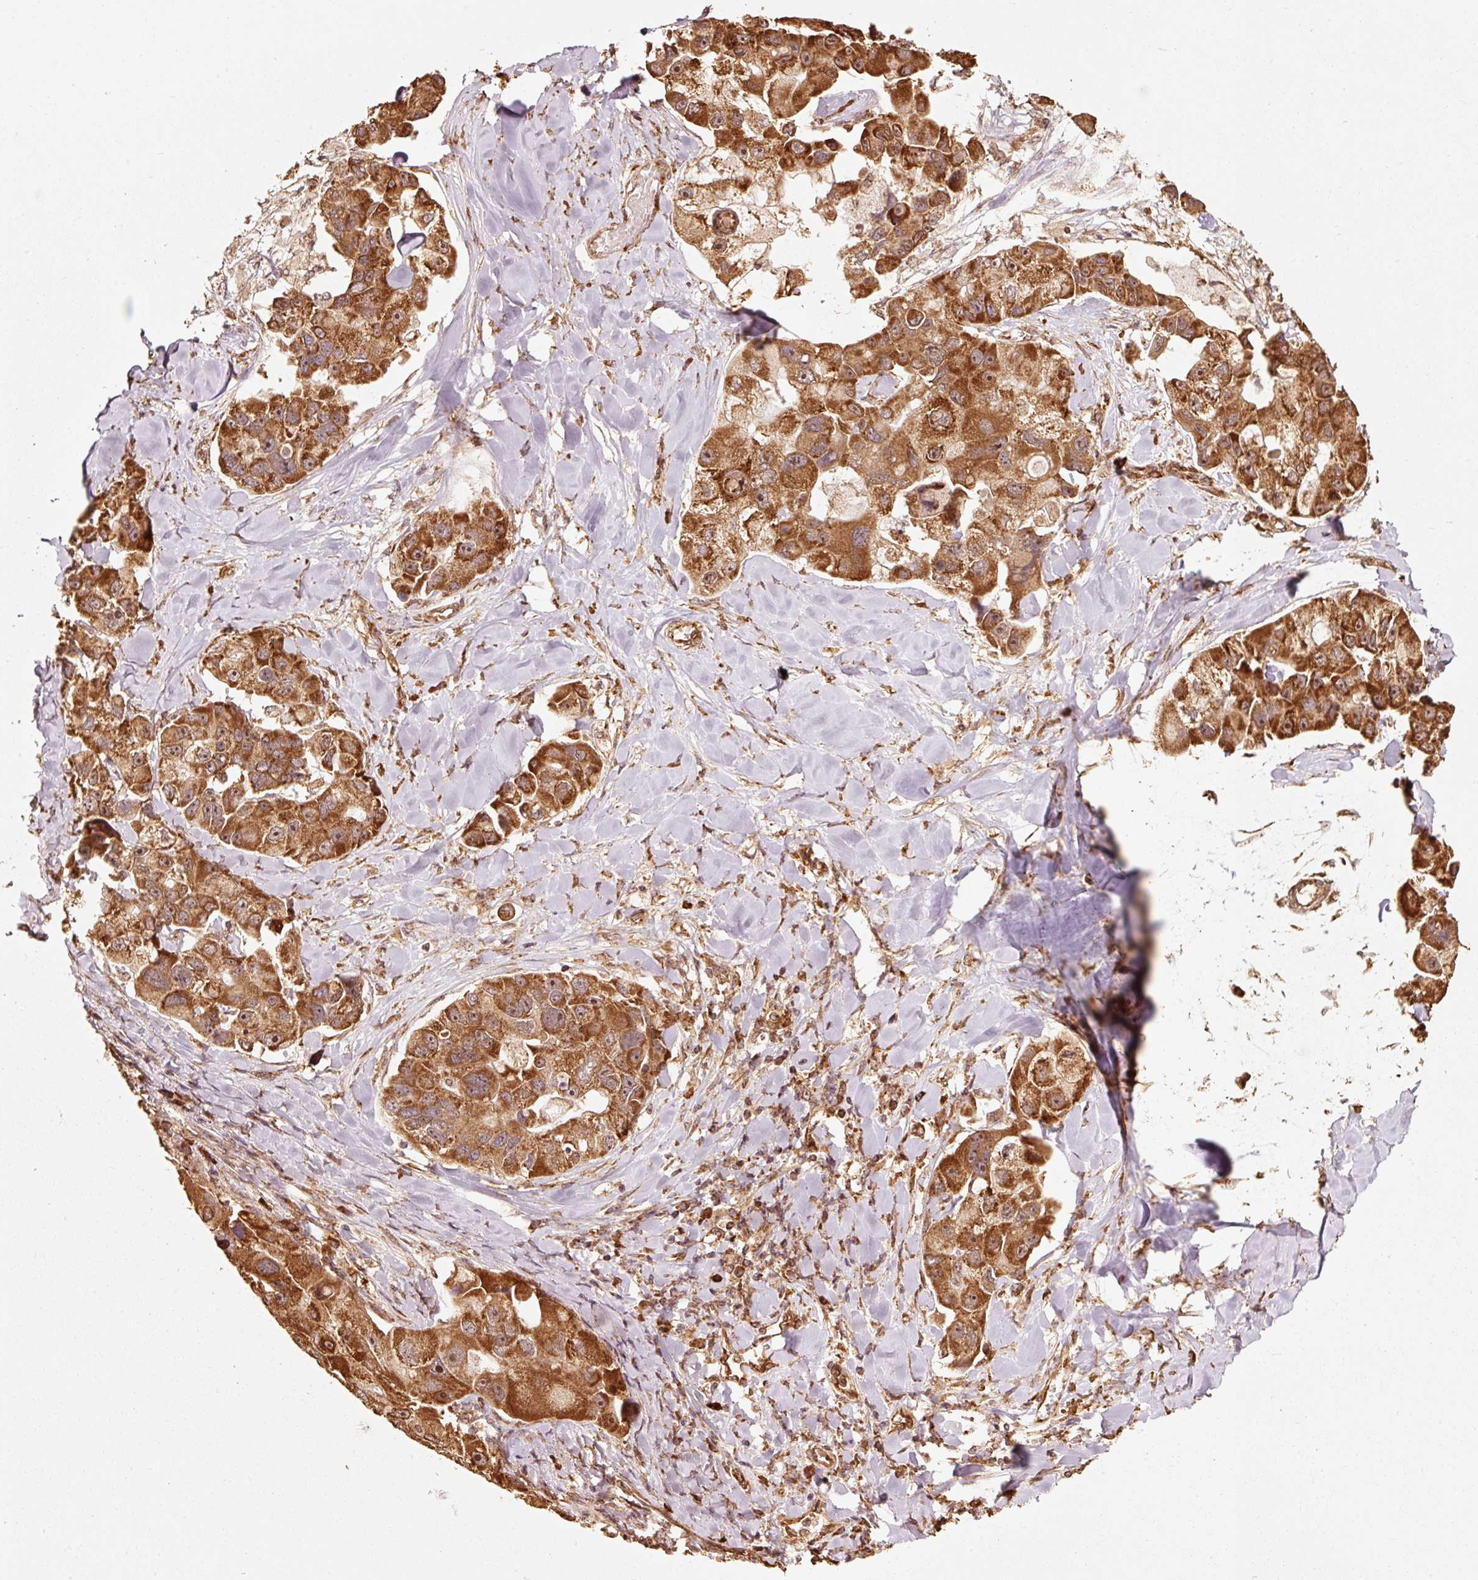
{"staining": {"intensity": "strong", "quantity": ">75%", "location": "cytoplasmic/membranous"}, "tissue": "lung cancer", "cell_type": "Tumor cells", "image_type": "cancer", "snomed": [{"axis": "morphology", "description": "Adenocarcinoma, NOS"}, {"axis": "topography", "description": "Lung"}], "caption": "This micrograph demonstrates lung cancer (adenocarcinoma) stained with IHC to label a protein in brown. The cytoplasmic/membranous of tumor cells show strong positivity for the protein. Nuclei are counter-stained blue.", "gene": "MRPL16", "patient": {"sex": "female", "age": 54}}